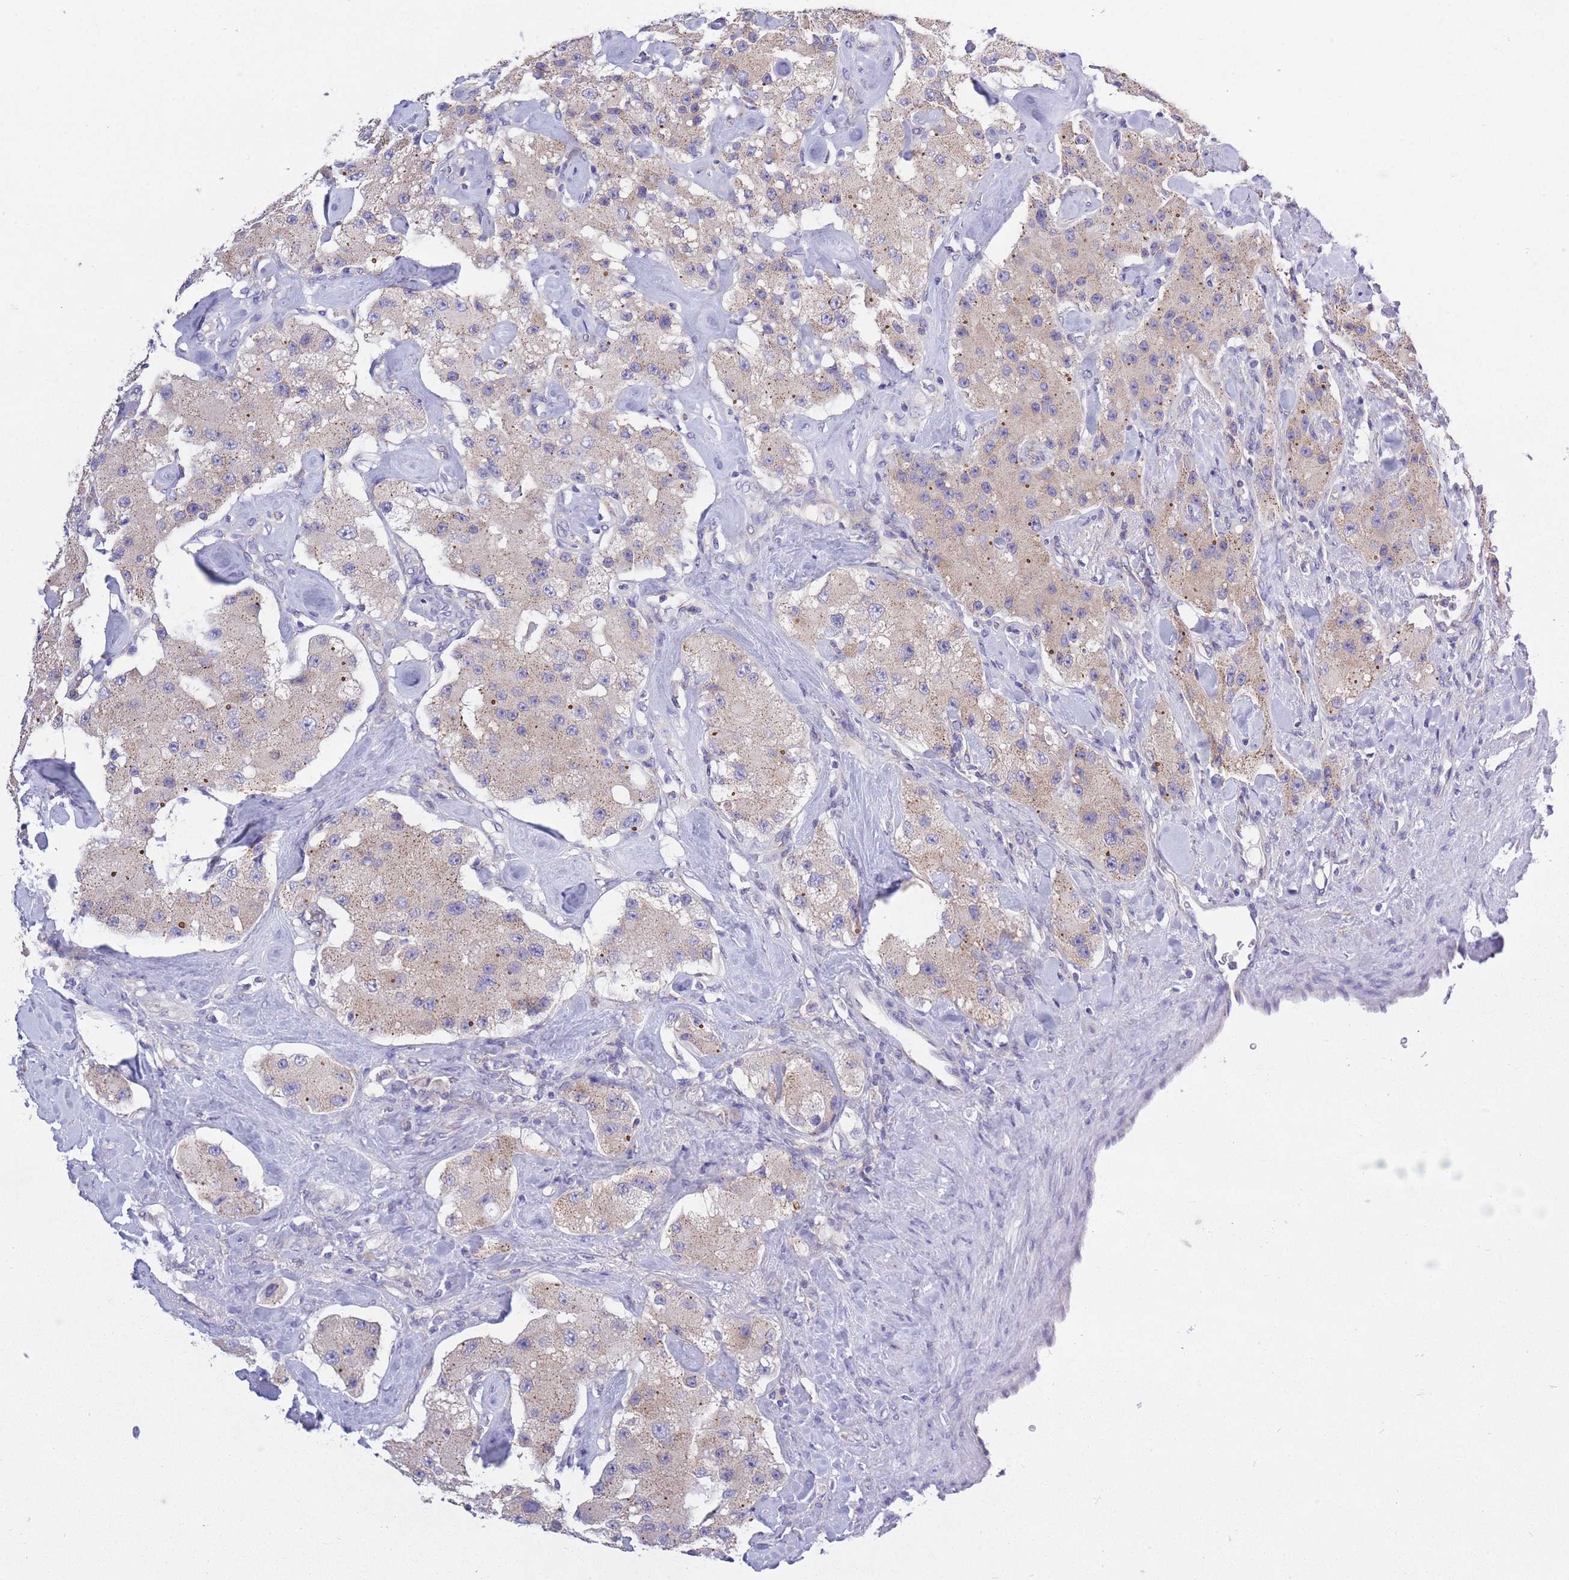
{"staining": {"intensity": "moderate", "quantity": "<25%", "location": "cytoplasmic/membranous"}, "tissue": "carcinoid", "cell_type": "Tumor cells", "image_type": "cancer", "snomed": [{"axis": "morphology", "description": "Carcinoid, malignant, NOS"}, {"axis": "topography", "description": "Pancreas"}], "caption": "A low amount of moderate cytoplasmic/membranous expression is identified in approximately <25% of tumor cells in carcinoid tissue. The staining was performed using DAB (3,3'-diaminobenzidine) to visualize the protein expression in brown, while the nuclei were stained in blue with hematoxylin (Magnification: 20x).", "gene": "COPG2", "patient": {"sex": "male", "age": 41}}